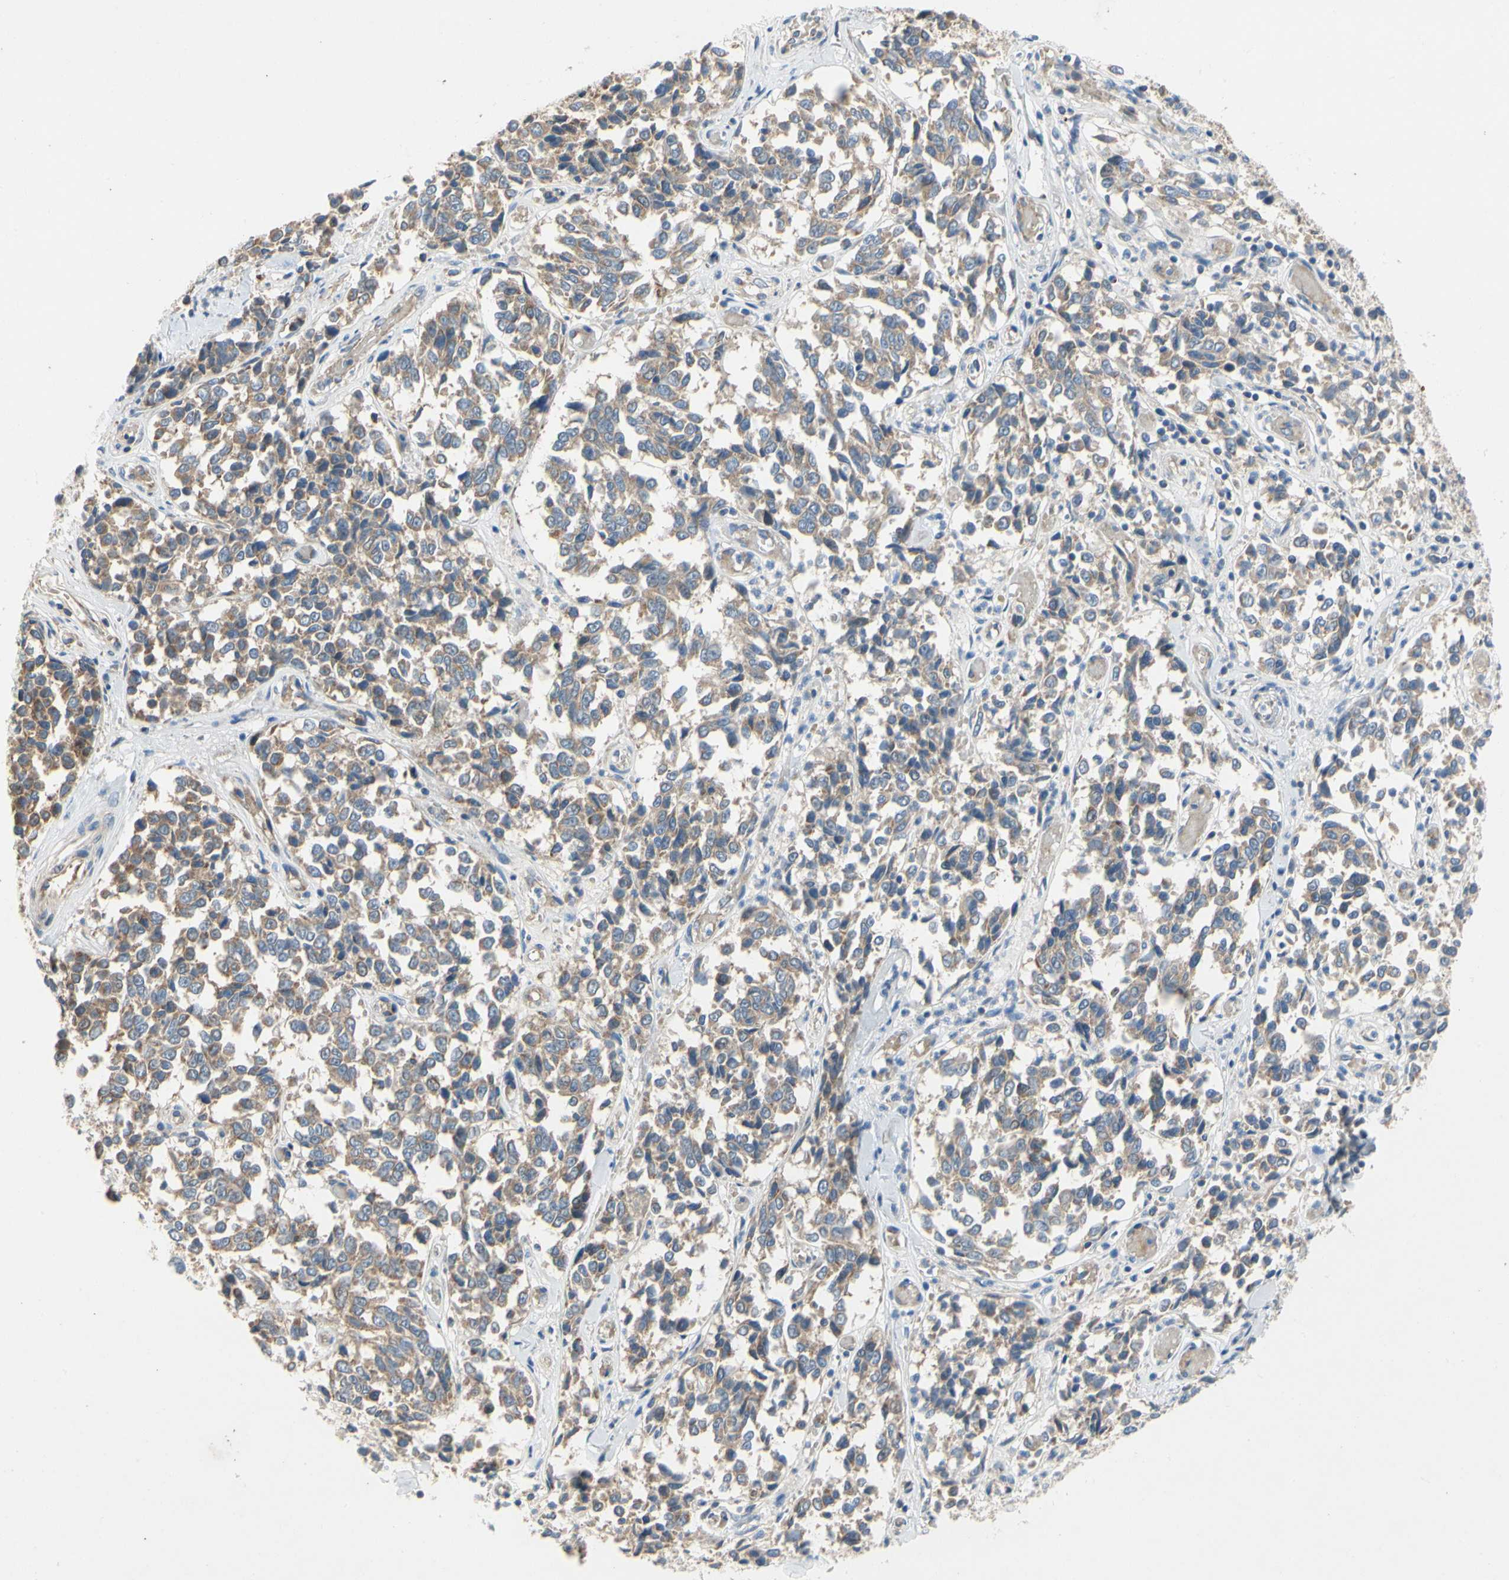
{"staining": {"intensity": "weak", "quantity": ">75%", "location": "cytoplasmic/membranous"}, "tissue": "melanoma", "cell_type": "Tumor cells", "image_type": "cancer", "snomed": [{"axis": "morphology", "description": "Malignant melanoma, NOS"}, {"axis": "topography", "description": "Skin"}], "caption": "Immunohistochemistry of malignant melanoma shows low levels of weak cytoplasmic/membranous expression in about >75% of tumor cells.", "gene": "KLHDC8B", "patient": {"sex": "female", "age": 64}}